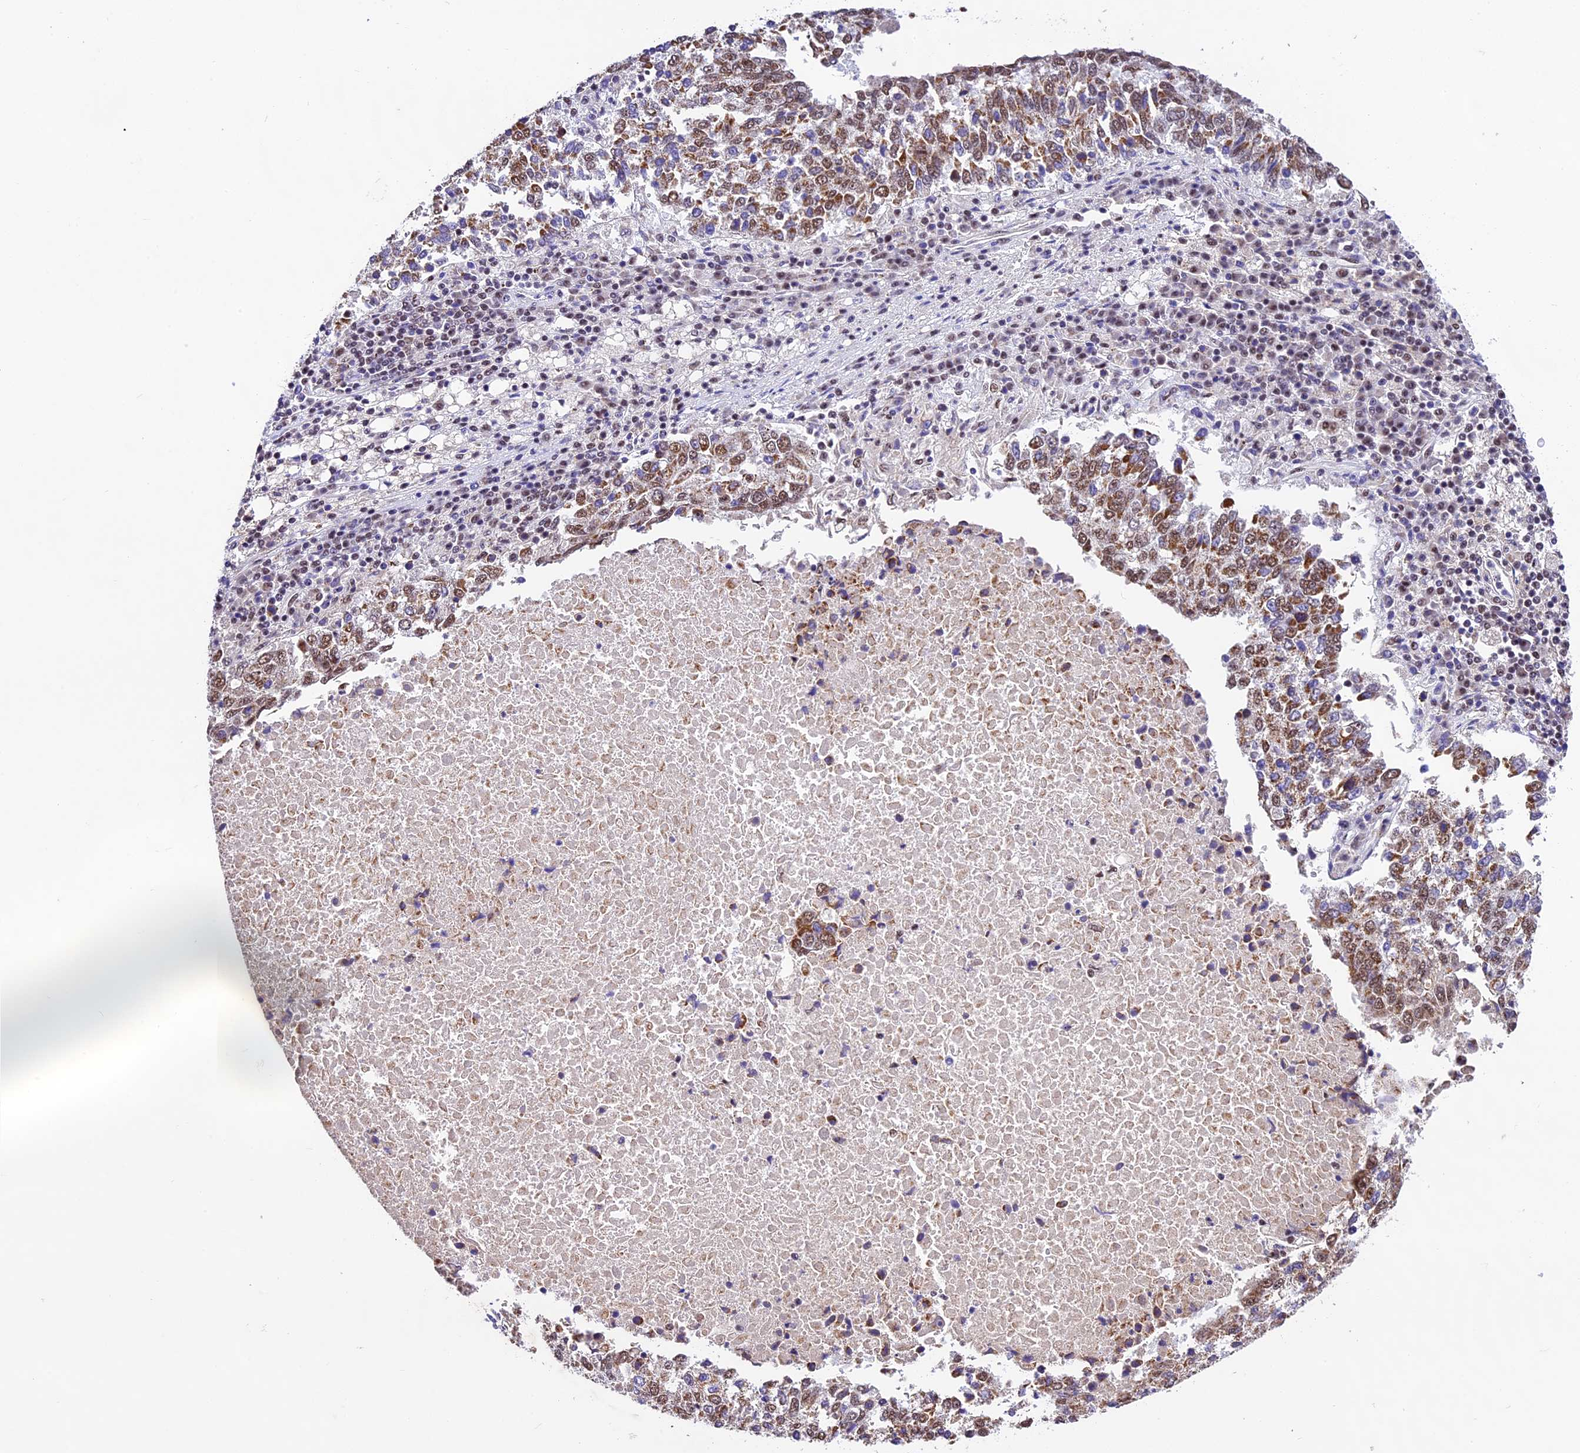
{"staining": {"intensity": "moderate", "quantity": "25%-75%", "location": "cytoplasmic/membranous,nuclear"}, "tissue": "lung cancer", "cell_type": "Tumor cells", "image_type": "cancer", "snomed": [{"axis": "morphology", "description": "Squamous cell carcinoma, NOS"}, {"axis": "topography", "description": "Lung"}], "caption": "A brown stain shows moderate cytoplasmic/membranous and nuclear staining of a protein in human lung cancer (squamous cell carcinoma) tumor cells.", "gene": "CARS2", "patient": {"sex": "male", "age": 73}}